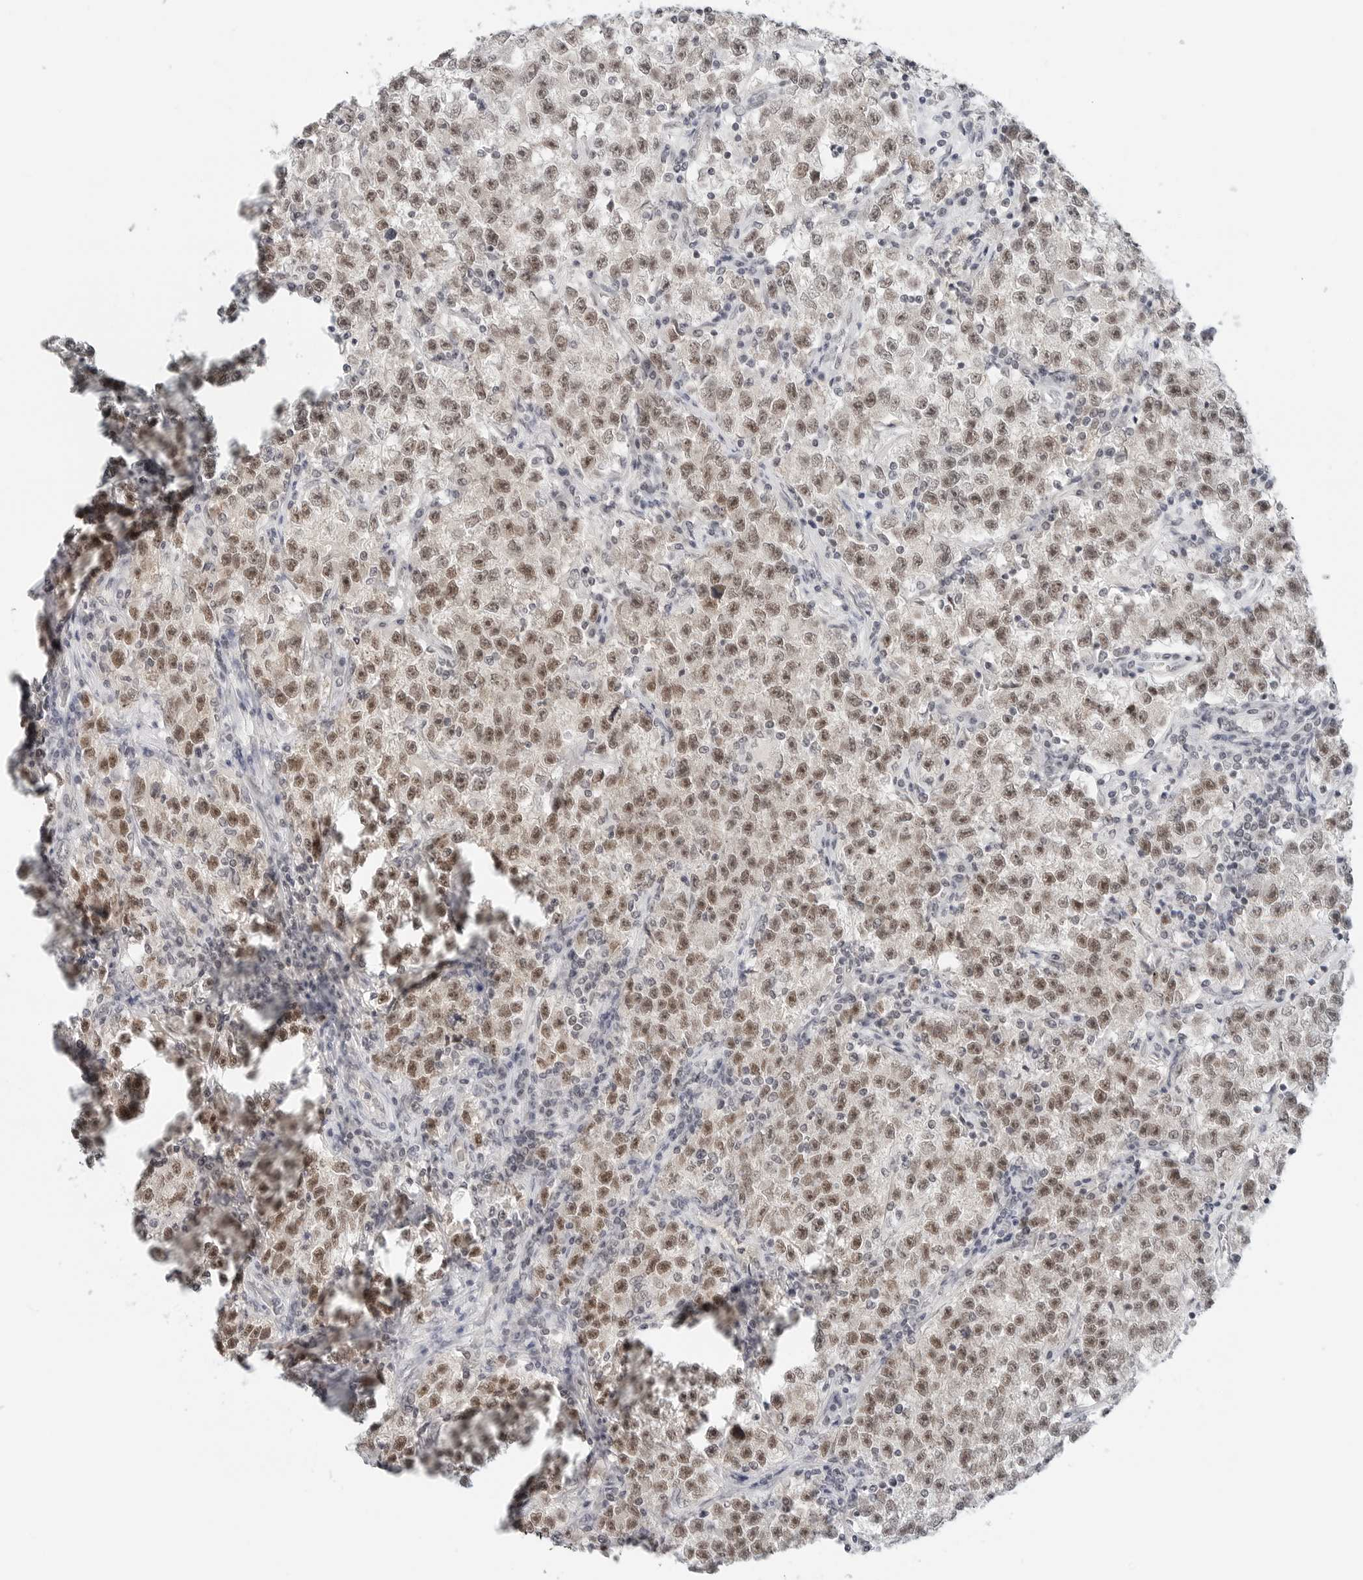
{"staining": {"intensity": "moderate", "quantity": ">75%", "location": "nuclear"}, "tissue": "testis cancer", "cell_type": "Tumor cells", "image_type": "cancer", "snomed": [{"axis": "morphology", "description": "Seminoma, NOS"}, {"axis": "topography", "description": "Testis"}], "caption": "Immunohistochemical staining of testis seminoma demonstrates moderate nuclear protein expression in about >75% of tumor cells. (DAB (3,3'-diaminobenzidine) IHC with brightfield microscopy, high magnification).", "gene": "TSEN2", "patient": {"sex": "male", "age": 22}}